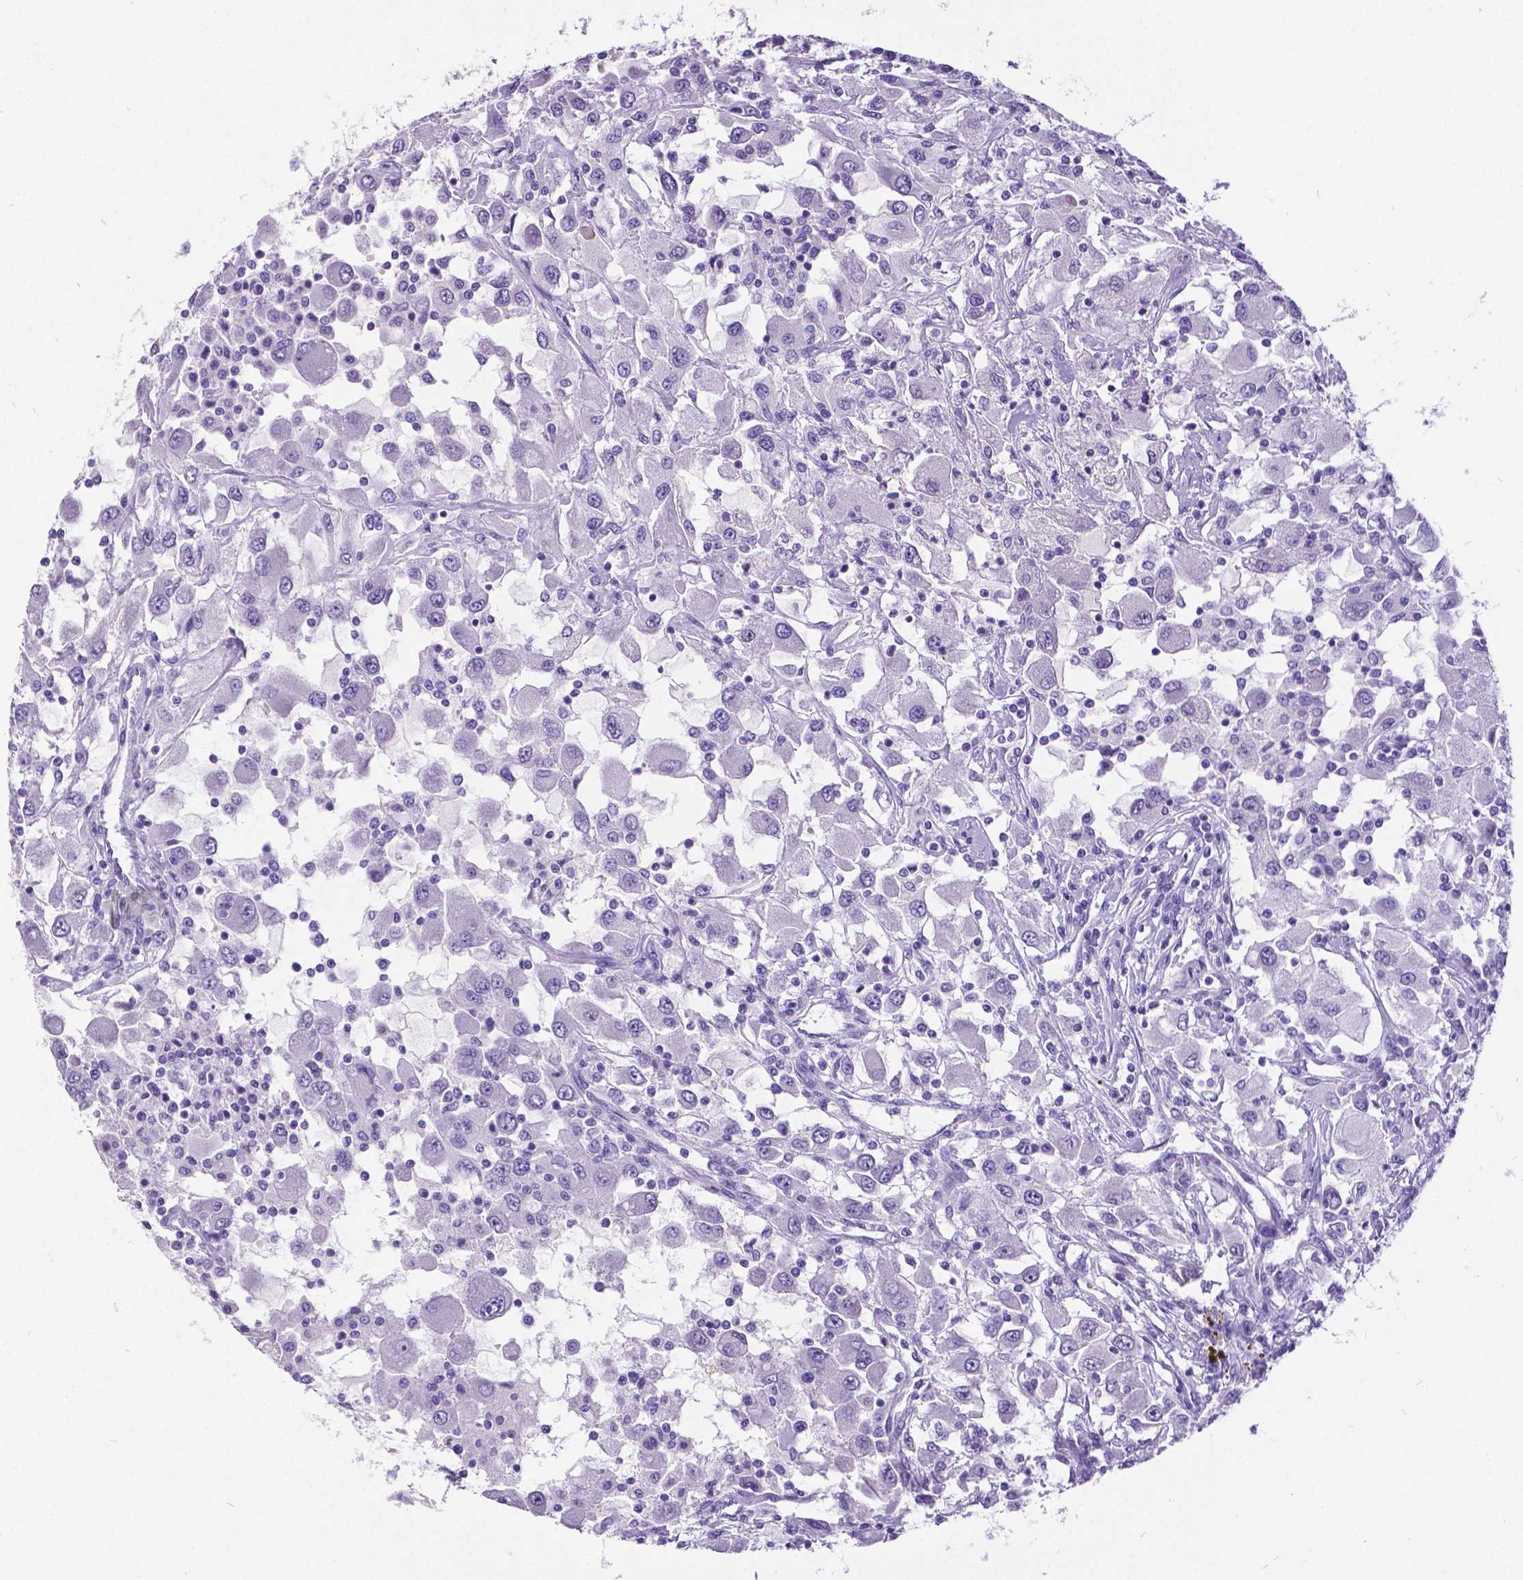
{"staining": {"intensity": "negative", "quantity": "none", "location": "none"}, "tissue": "renal cancer", "cell_type": "Tumor cells", "image_type": "cancer", "snomed": [{"axis": "morphology", "description": "Adenocarcinoma, NOS"}, {"axis": "topography", "description": "Kidney"}], "caption": "A photomicrograph of human adenocarcinoma (renal) is negative for staining in tumor cells.", "gene": "SATB2", "patient": {"sex": "female", "age": 67}}